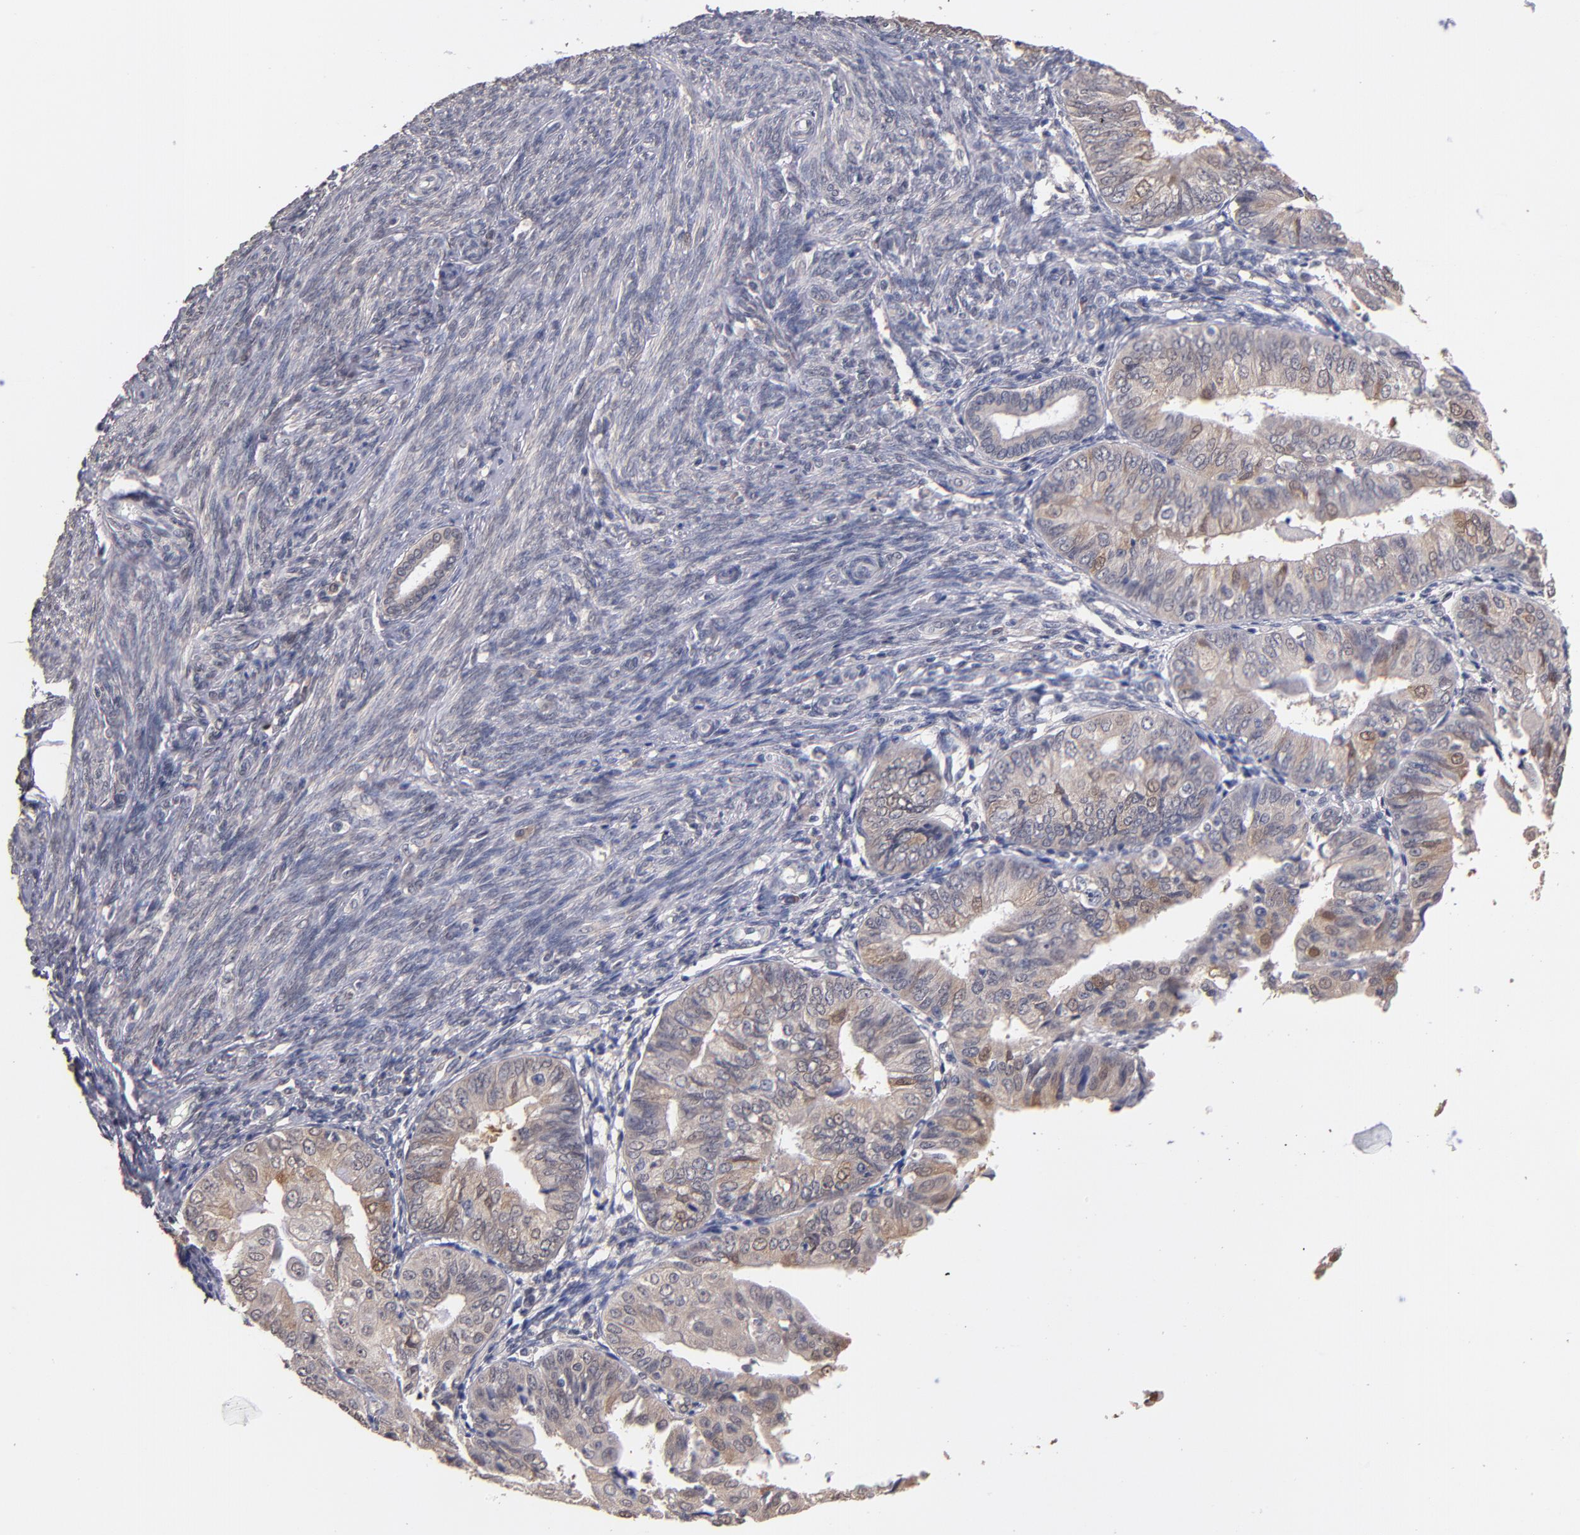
{"staining": {"intensity": "weak", "quantity": "25%-75%", "location": "cytoplasmic/membranous,nuclear"}, "tissue": "endometrial cancer", "cell_type": "Tumor cells", "image_type": "cancer", "snomed": [{"axis": "morphology", "description": "Adenocarcinoma, NOS"}, {"axis": "topography", "description": "Endometrium"}], "caption": "The photomicrograph demonstrates immunohistochemical staining of adenocarcinoma (endometrial). There is weak cytoplasmic/membranous and nuclear positivity is appreciated in approximately 25%-75% of tumor cells. (brown staining indicates protein expression, while blue staining denotes nuclei).", "gene": "PSMD10", "patient": {"sex": "female", "age": 79}}